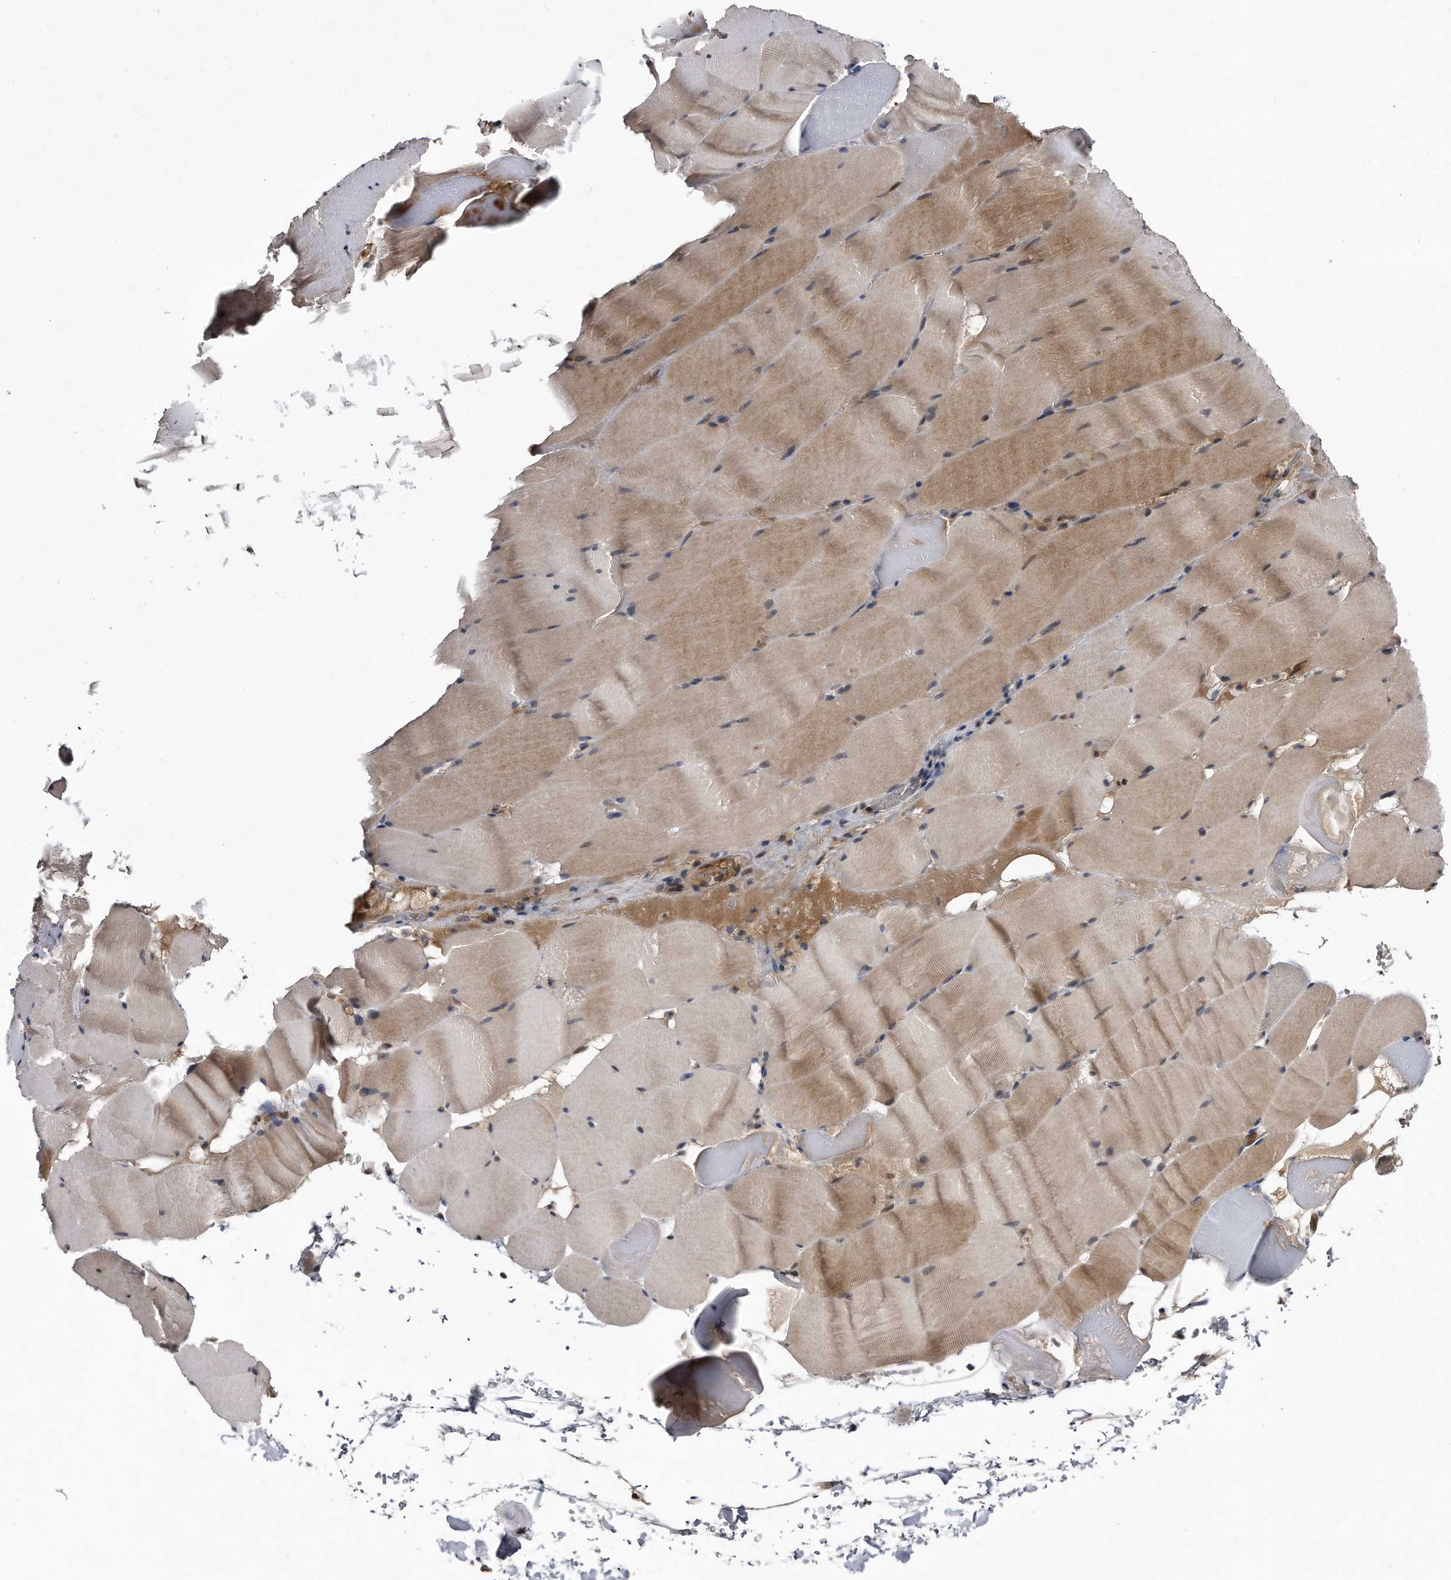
{"staining": {"intensity": "moderate", "quantity": ">75%", "location": "cytoplasmic/membranous,nuclear"}, "tissue": "skeletal muscle", "cell_type": "Myocytes", "image_type": "normal", "snomed": [{"axis": "morphology", "description": "Normal tissue, NOS"}, {"axis": "topography", "description": "Skeletal muscle"}], "caption": "Protein expression analysis of normal human skeletal muscle reveals moderate cytoplasmic/membranous,nuclear staining in approximately >75% of myocytes. Ihc stains the protein of interest in brown and the nuclei are stained blue.", "gene": "RAD23B", "patient": {"sex": "male", "age": 62}}